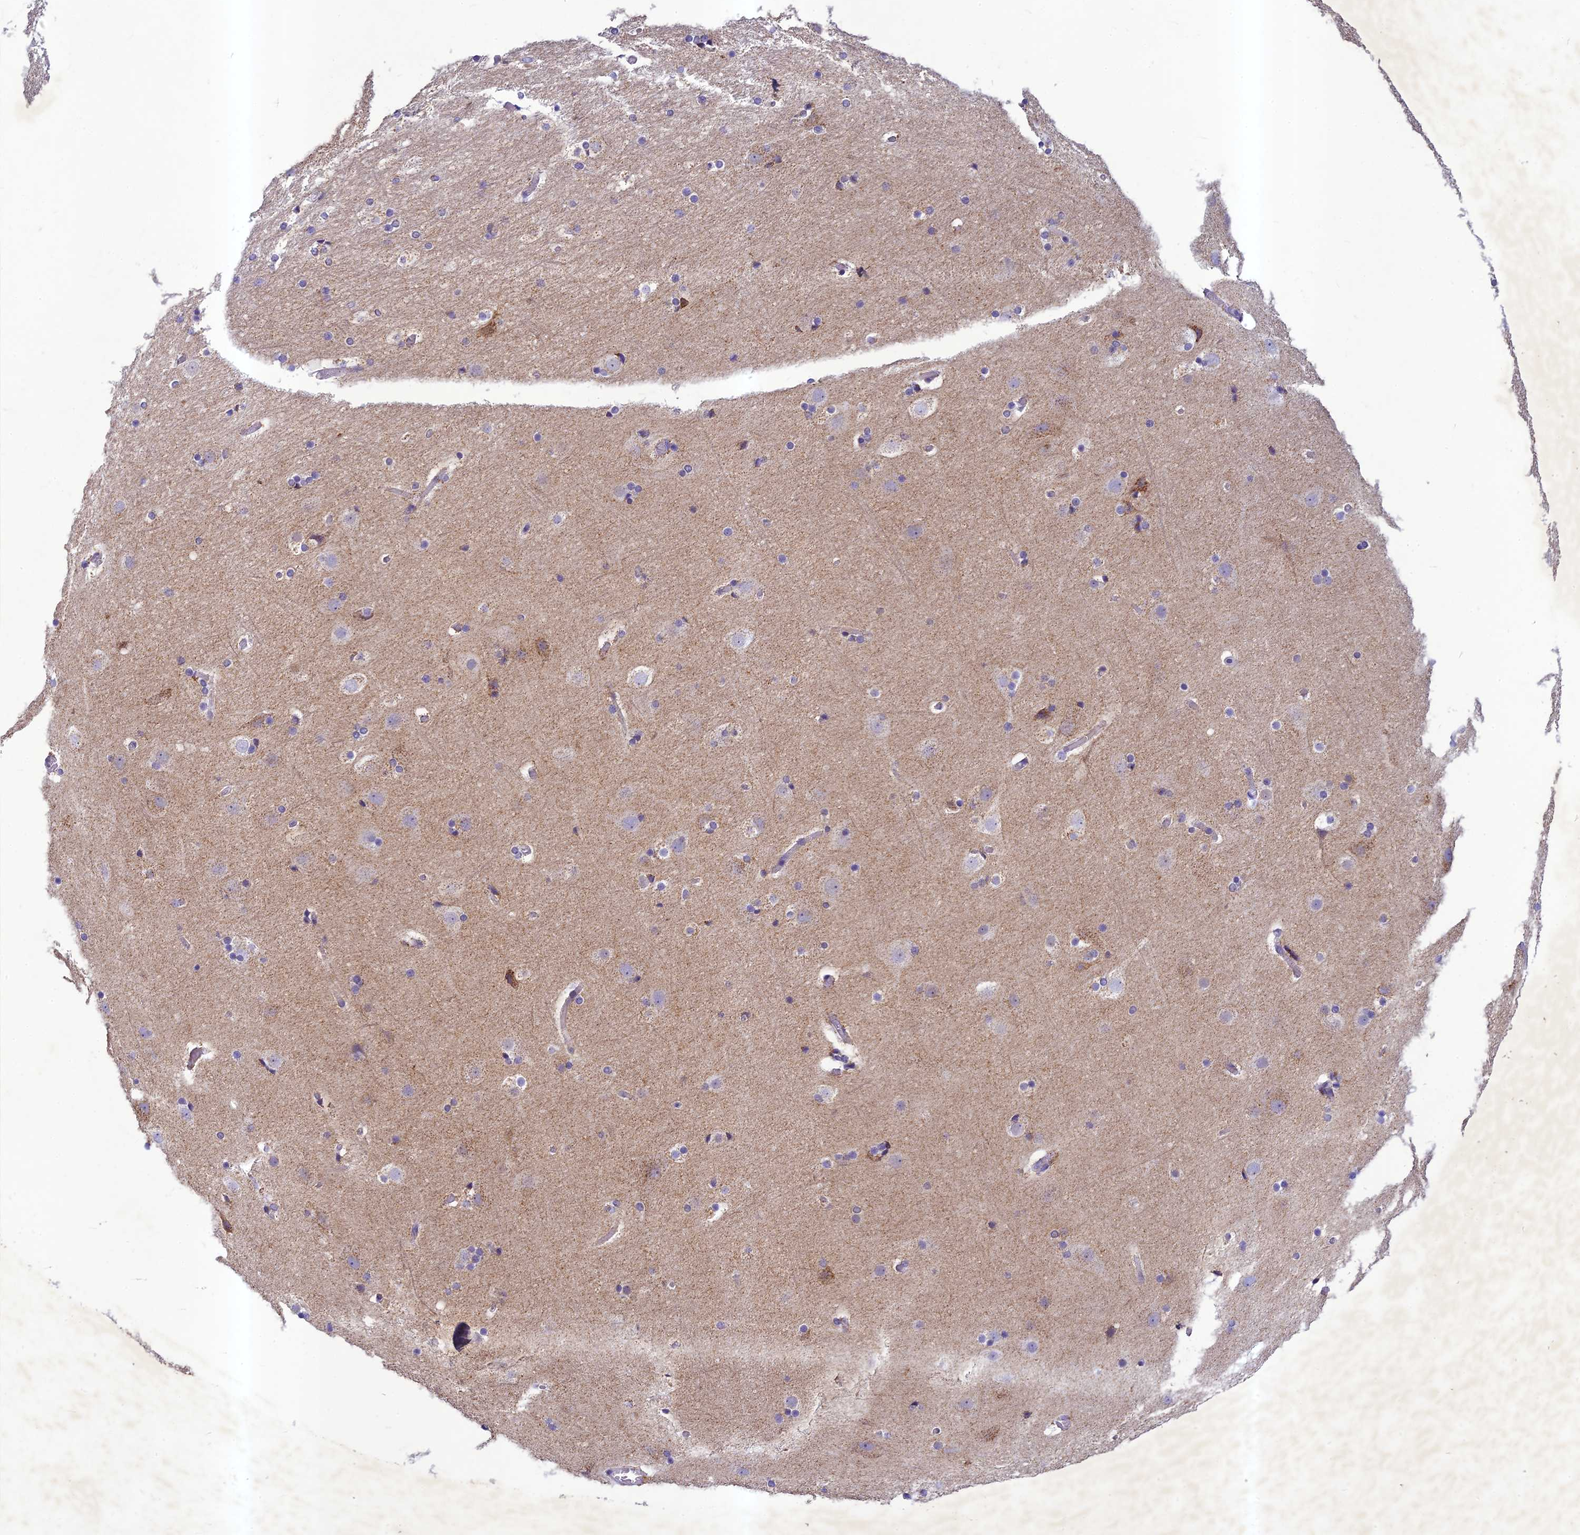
{"staining": {"intensity": "negative", "quantity": "none", "location": "none"}, "tissue": "cerebral cortex", "cell_type": "Endothelial cells", "image_type": "normal", "snomed": [{"axis": "morphology", "description": "Normal tissue, NOS"}, {"axis": "topography", "description": "Cerebral cortex"}], "caption": "This image is of unremarkable cerebral cortex stained with immunohistochemistry to label a protein in brown with the nuclei are counter-stained blue. There is no positivity in endothelial cells. (DAB (3,3'-diaminobenzidine) IHC, high magnification).", "gene": "HIGD1A", "patient": {"sex": "male", "age": 57}}